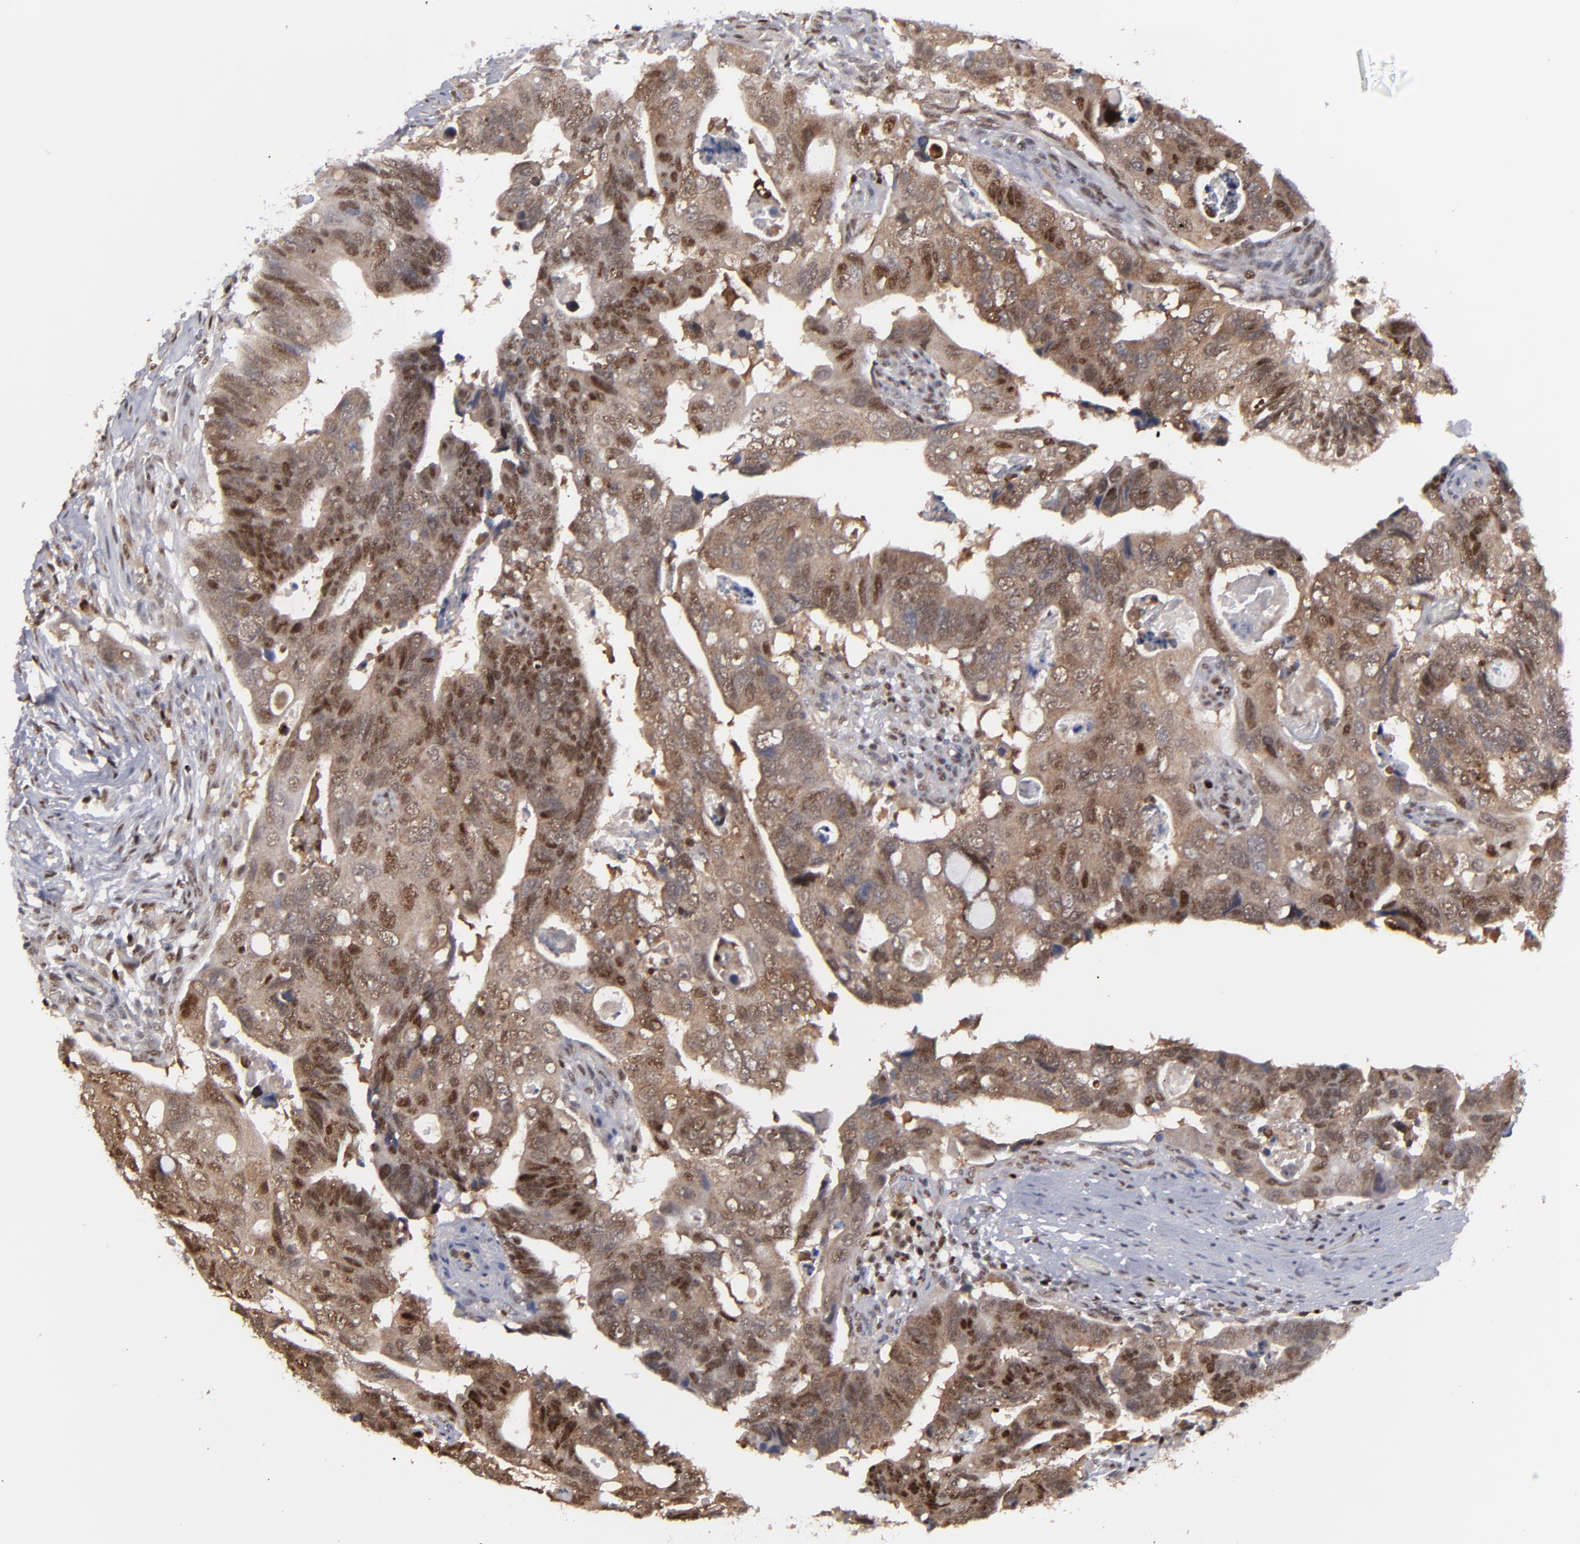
{"staining": {"intensity": "moderate", "quantity": ">75%", "location": "cytoplasmic/membranous,nuclear"}, "tissue": "colorectal cancer", "cell_type": "Tumor cells", "image_type": "cancer", "snomed": [{"axis": "morphology", "description": "Adenocarcinoma, NOS"}, {"axis": "topography", "description": "Rectum"}], "caption": "DAB immunohistochemical staining of adenocarcinoma (colorectal) displays moderate cytoplasmic/membranous and nuclear protein staining in approximately >75% of tumor cells.", "gene": "GSR", "patient": {"sex": "male", "age": 53}}